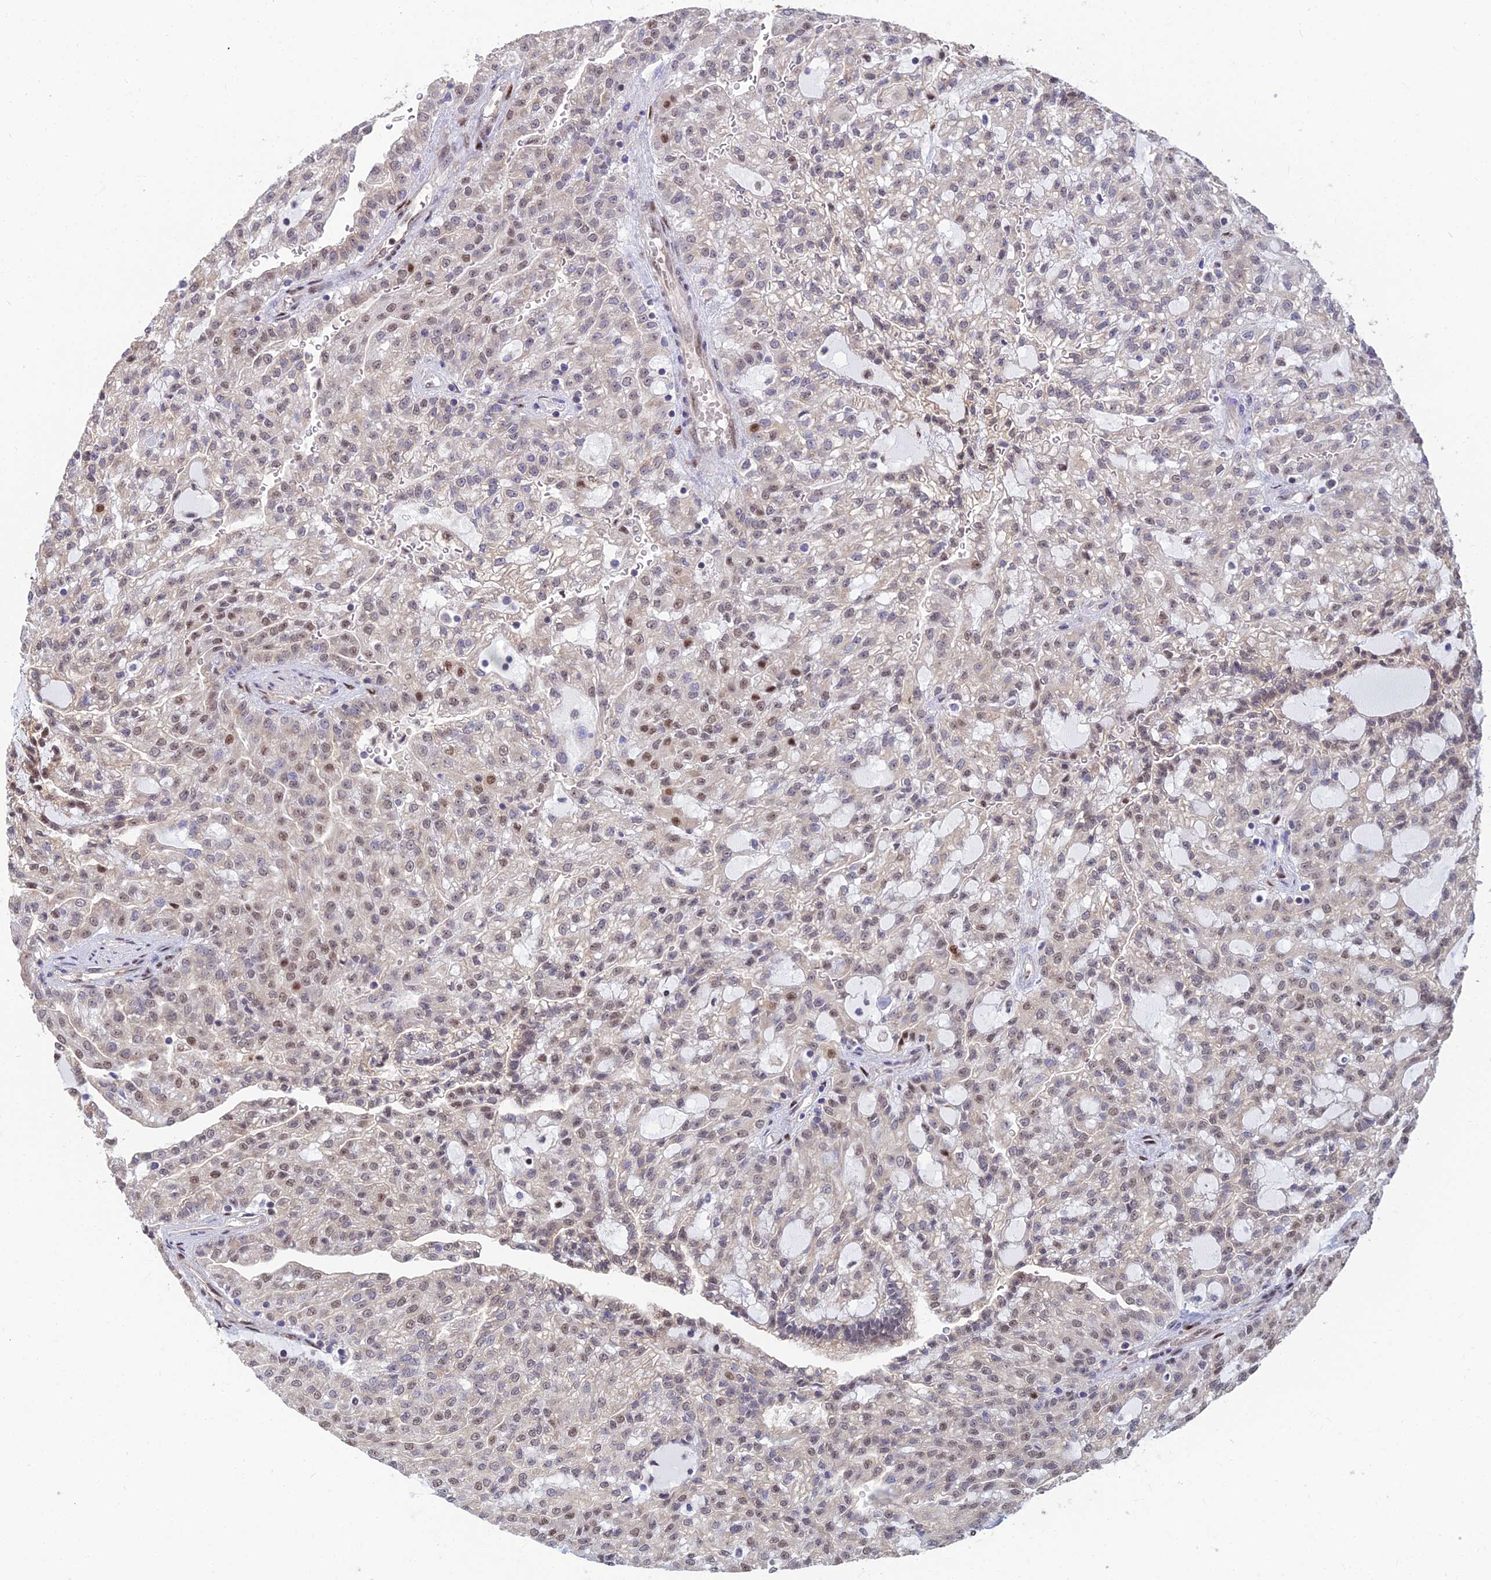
{"staining": {"intensity": "moderate", "quantity": "25%-75%", "location": "nuclear"}, "tissue": "renal cancer", "cell_type": "Tumor cells", "image_type": "cancer", "snomed": [{"axis": "morphology", "description": "Adenocarcinoma, NOS"}, {"axis": "topography", "description": "Kidney"}], "caption": "Protein staining by immunohistochemistry (IHC) demonstrates moderate nuclear expression in approximately 25%-75% of tumor cells in renal cancer (adenocarcinoma).", "gene": "DNPEP", "patient": {"sex": "male", "age": 63}}